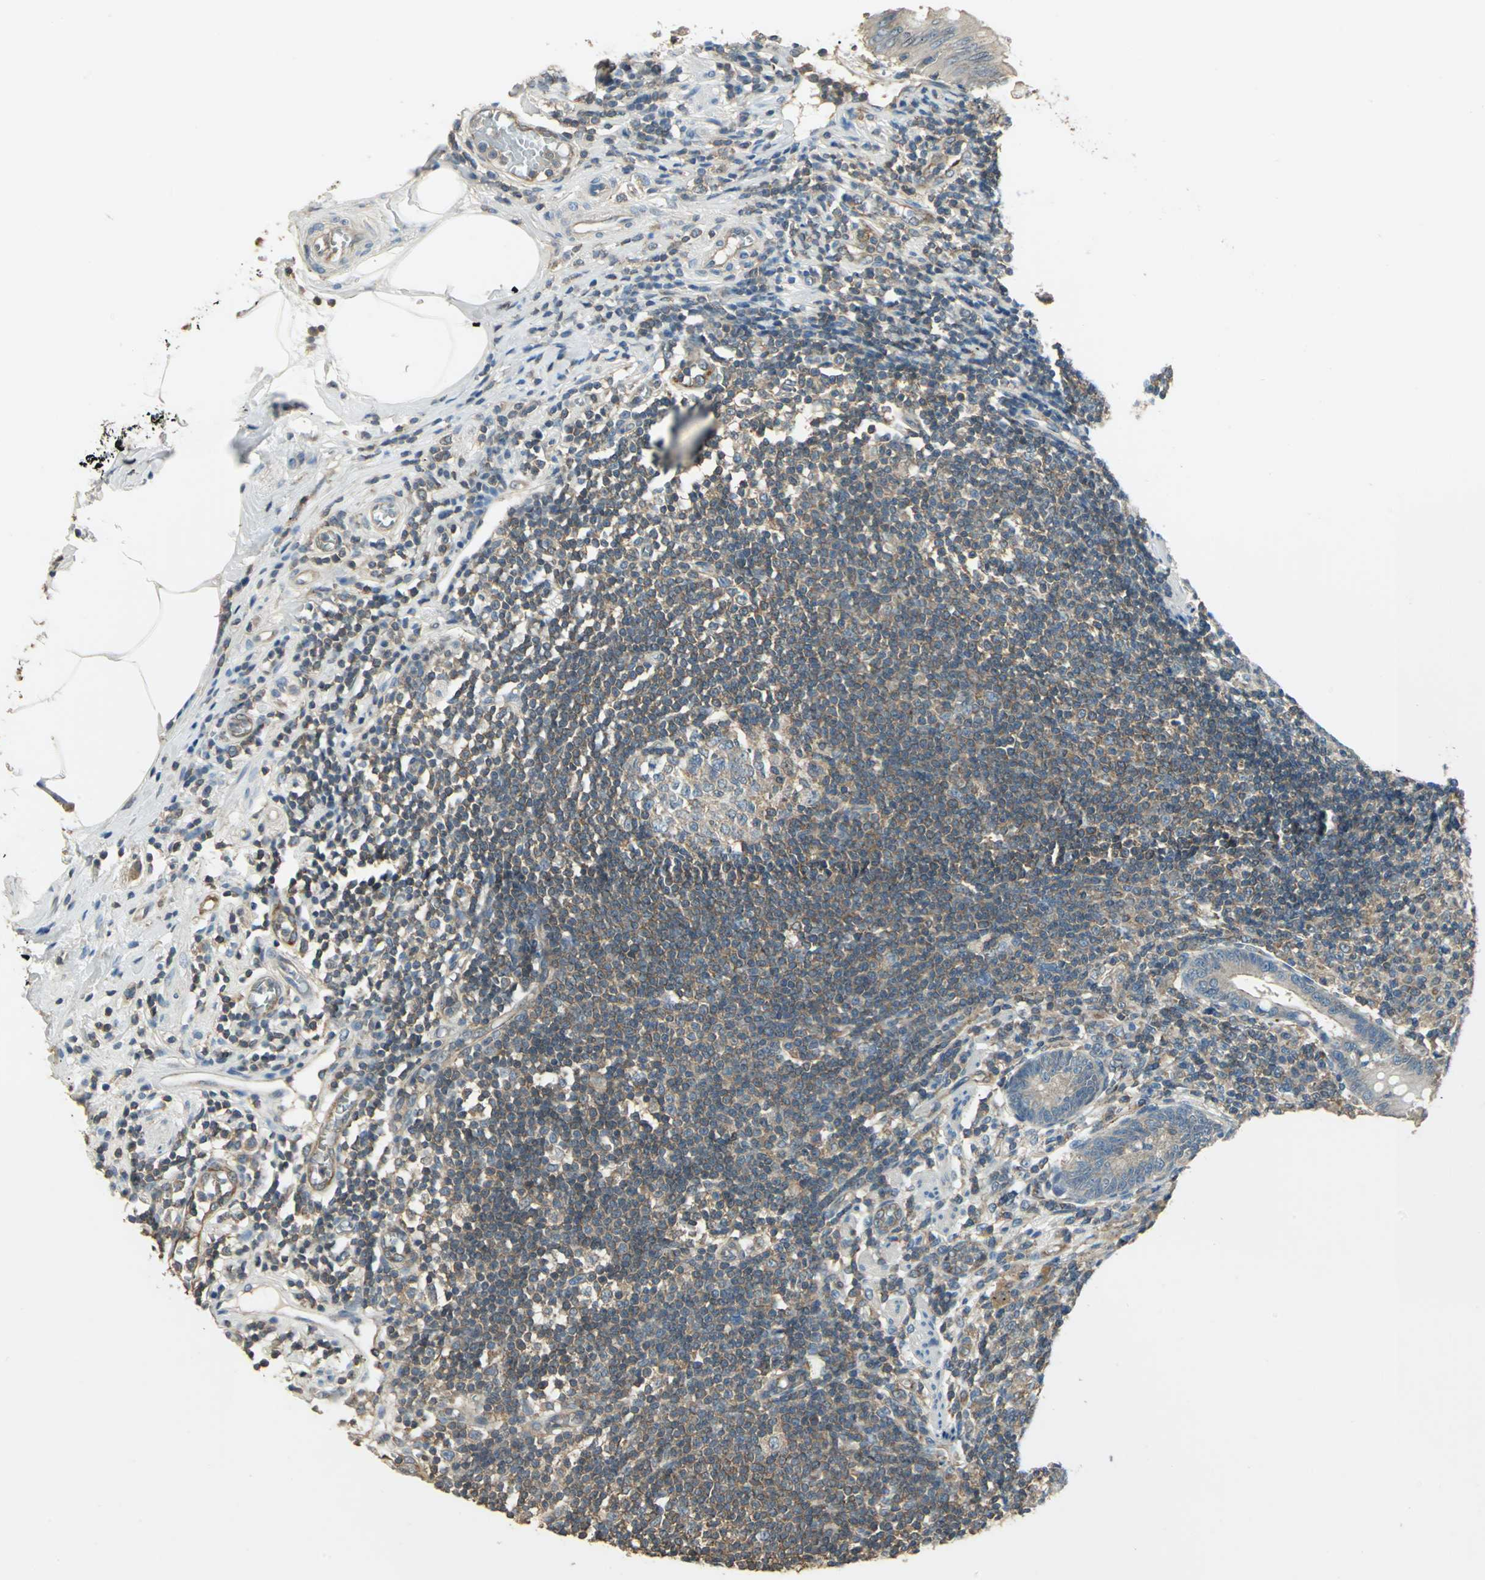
{"staining": {"intensity": "weak", "quantity": ">75%", "location": "cytoplasmic/membranous"}, "tissue": "appendix", "cell_type": "Glandular cells", "image_type": "normal", "snomed": [{"axis": "morphology", "description": "Normal tissue, NOS"}, {"axis": "morphology", "description": "Inflammation, NOS"}, {"axis": "topography", "description": "Appendix"}], "caption": "A low amount of weak cytoplasmic/membranous expression is seen in about >75% of glandular cells in normal appendix.", "gene": "RAPGEF1", "patient": {"sex": "male", "age": 46}}